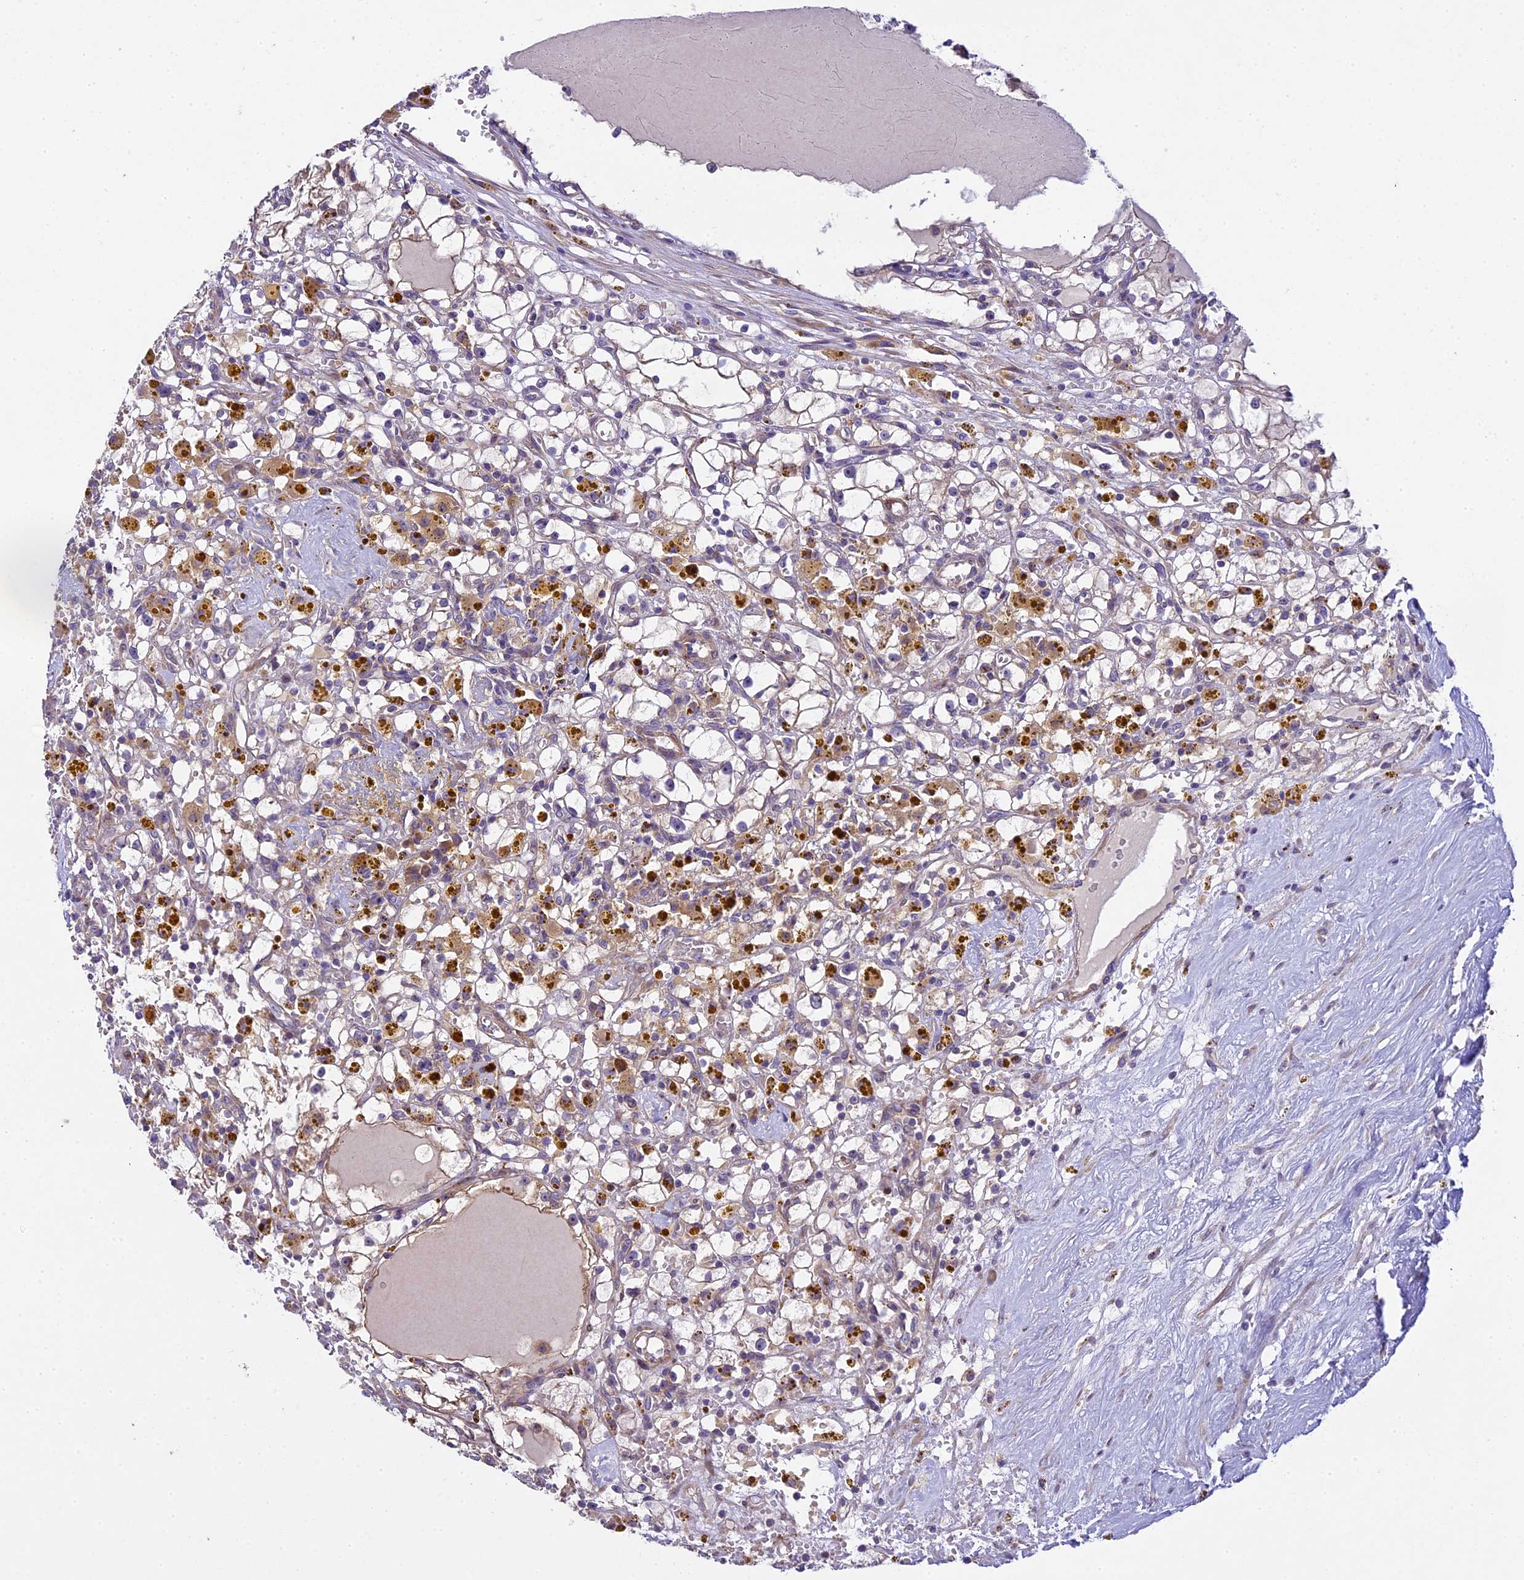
{"staining": {"intensity": "negative", "quantity": "none", "location": "none"}, "tissue": "renal cancer", "cell_type": "Tumor cells", "image_type": "cancer", "snomed": [{"axis": "morphology", "description": "Adenocarcinoma, NOS"}, {"axis": "topography", "description": "Kidney"}], "caption": "This photomicrograph is of renal cancer stained with IHC to label a protein in brown with the nuclei are counter-stained blue. There is no expression in tumor cells.", "gene": "SPIRE1", "patient": {"sex": "male", "age": 56}}